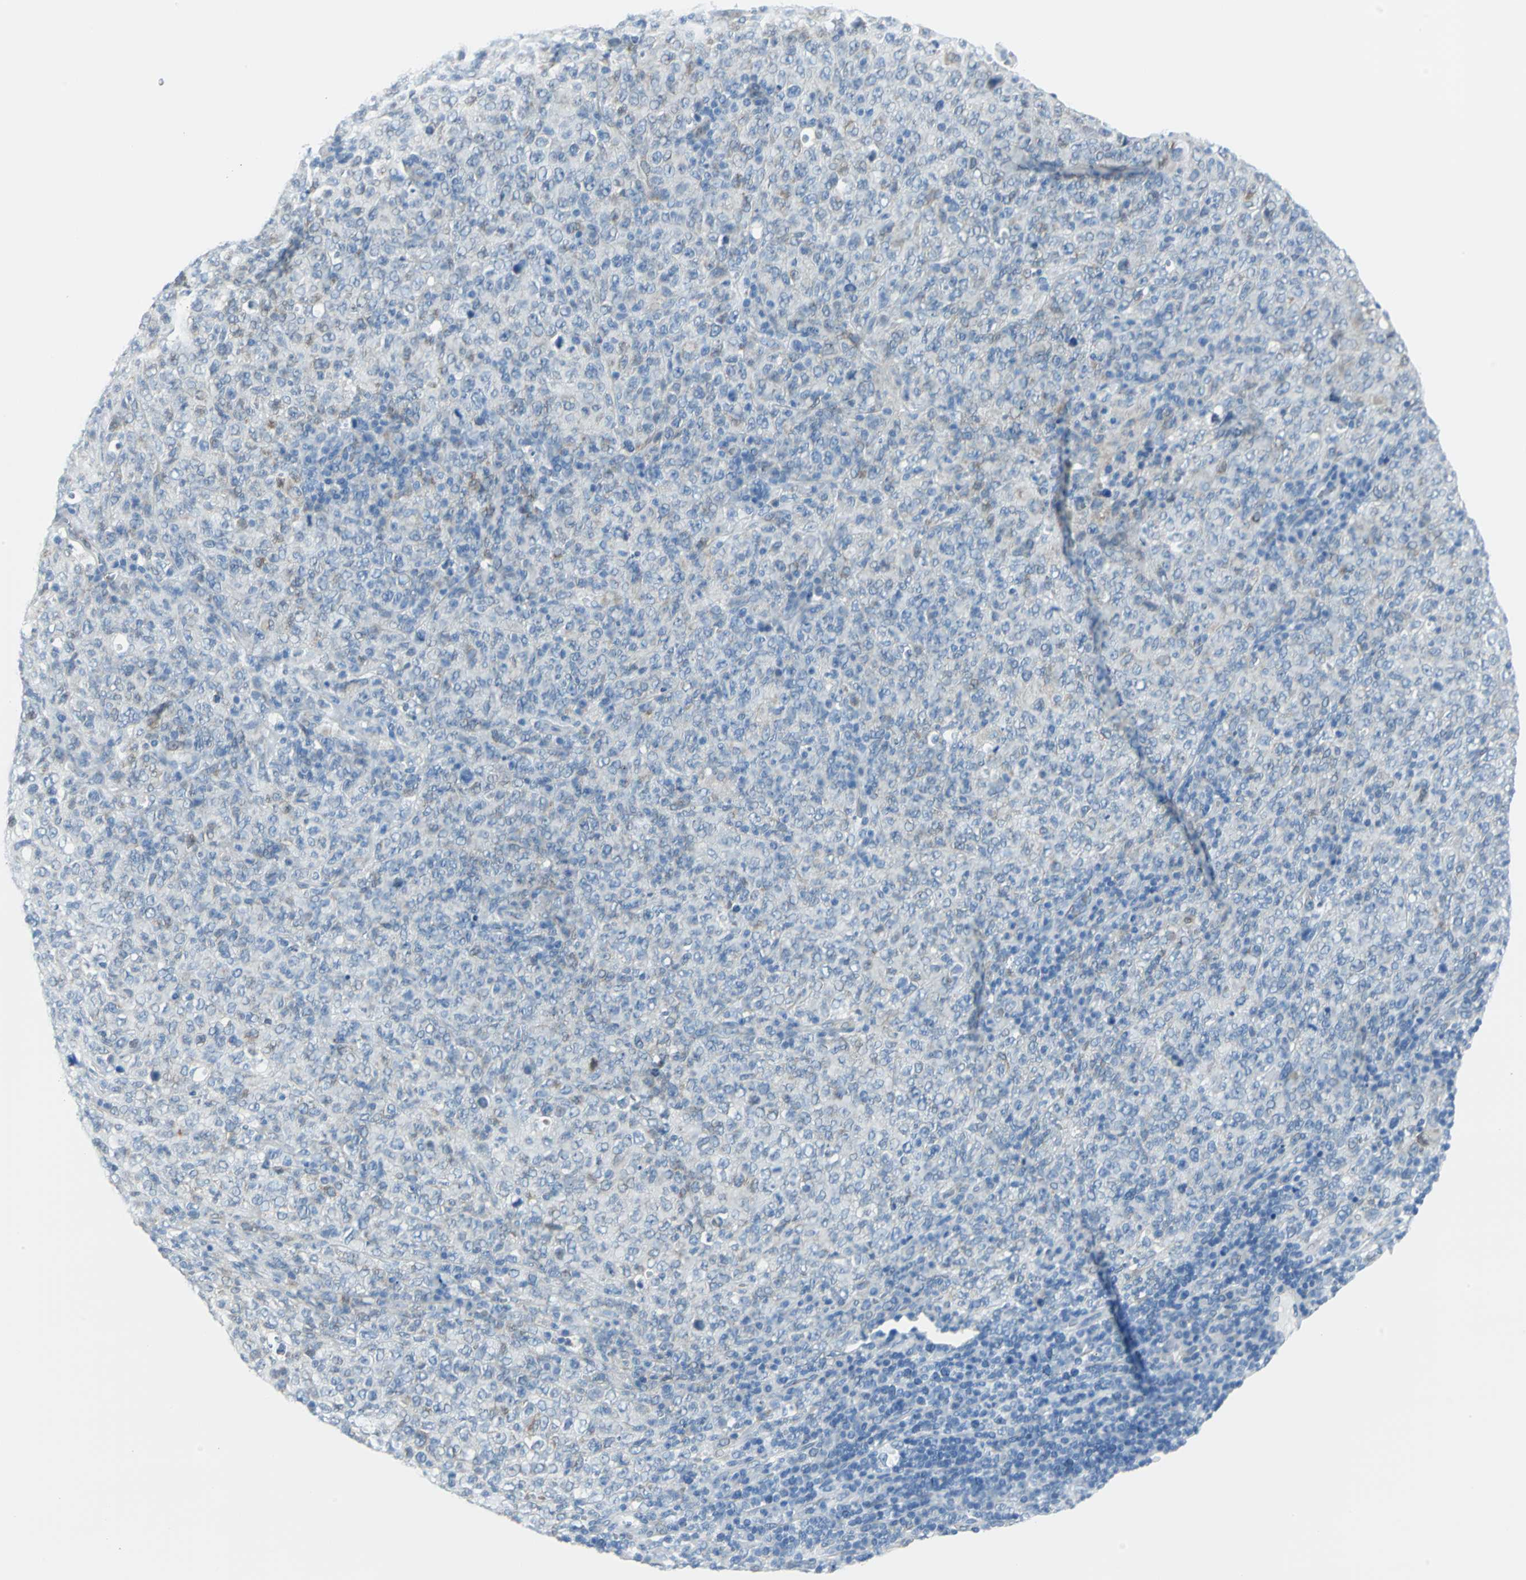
{"staining": {"intensity": "weak", "quantity": "<25%", "location": "cytoplasmic/membranous"}, "tissue": "lymphoma", "cell_type": "Tumor cells", "image_type": "cancer", "snomed": [{"axis": "morphology", "description": "Malignant lymphoma, non-Hodgkin's type, High grade"}, {"axis": "topography", "description": "Tonsil"}], "caption": "Histopathology image shows no significant protein staining in tumor cells of lymphoma.", "gene": "CYB5A", "patient": {"sex": "female", "age": 36}}